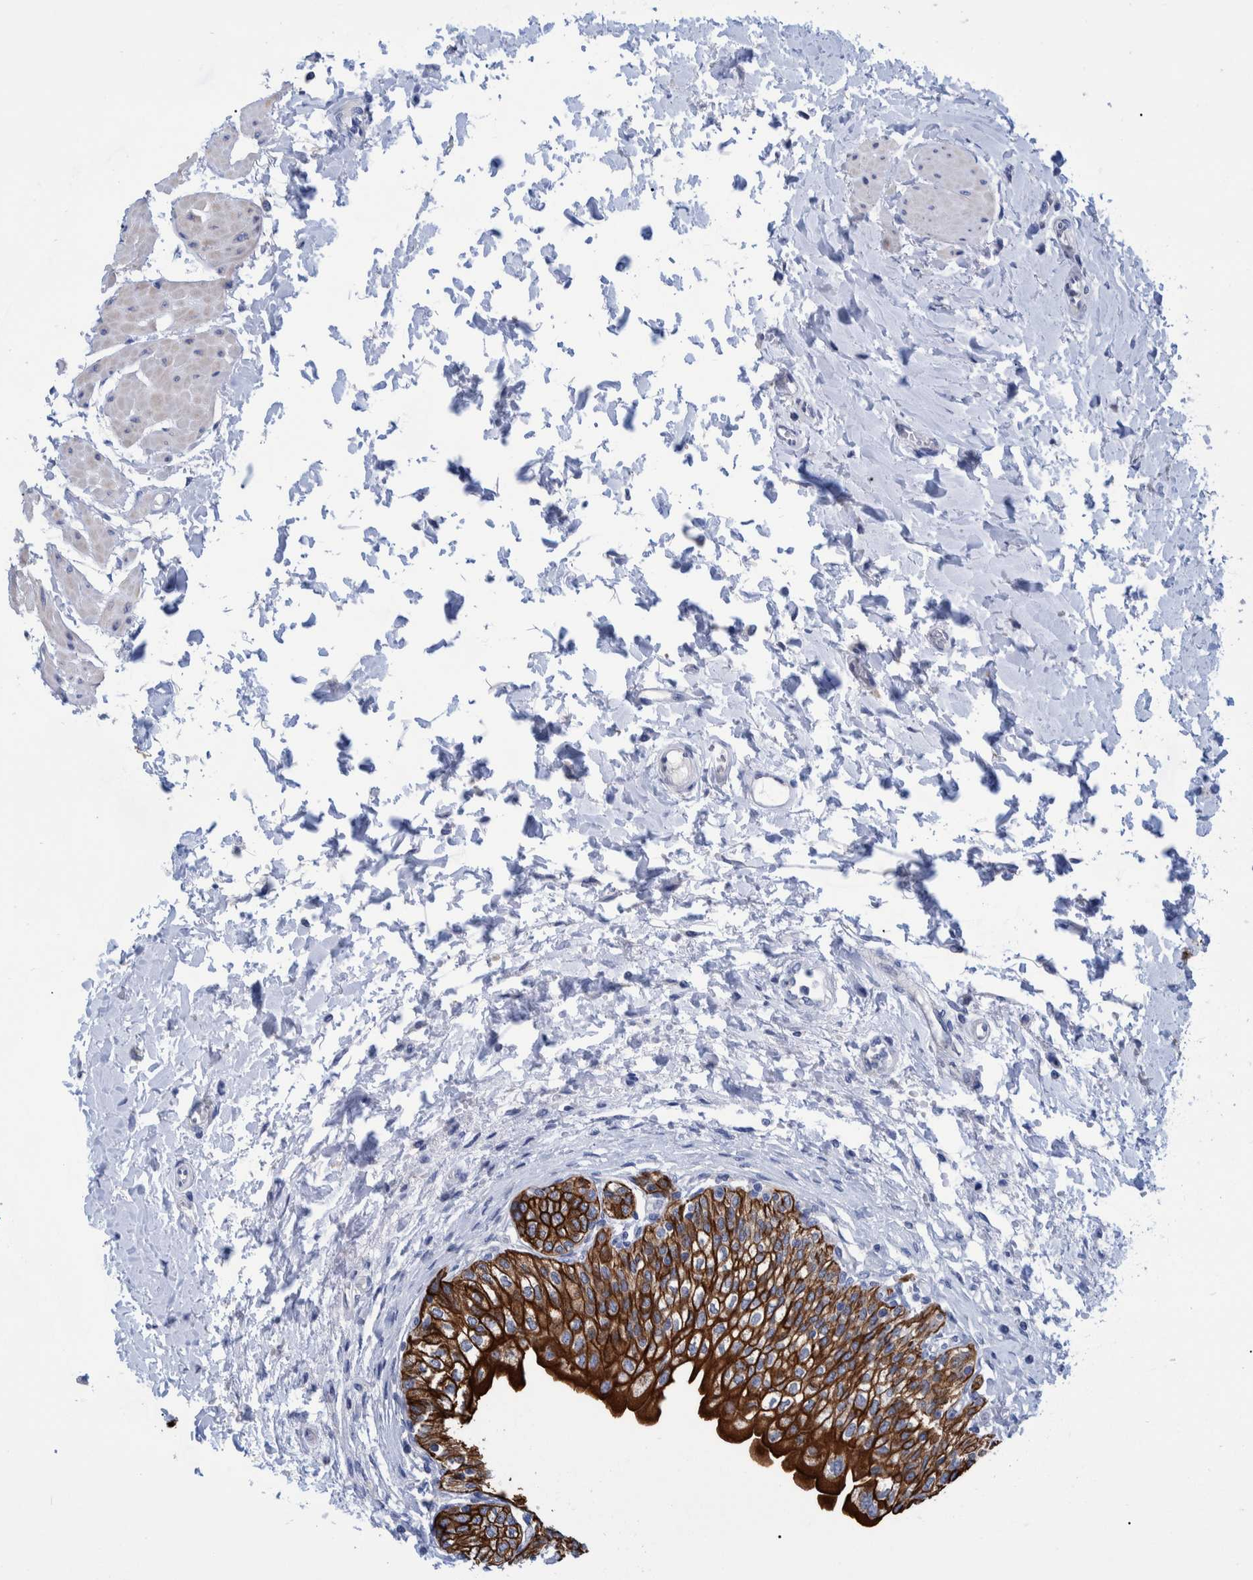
{"staining": {"intensity": "strong", "quantity": ">75%", "location": "cytoplasmic/membranous"}, "tissue": "urinary bladder", "cell_type": "Urothelial cells", "image_type": "normal", "snomed": [{"axis": "morphology", "description": "Normal tissue, NOS"}, {"axis": "topography", "description": "Urinary bladder"}], "caption": "This photomicrograph displays immunohistochemistry staining of unremarkable human urinary bladder, with high strong cytoplasmic/membranous staining in approximately >75% of urothelial cells.", "gene": "MKS1", "patient": {"sex": "male", "age": 55}}